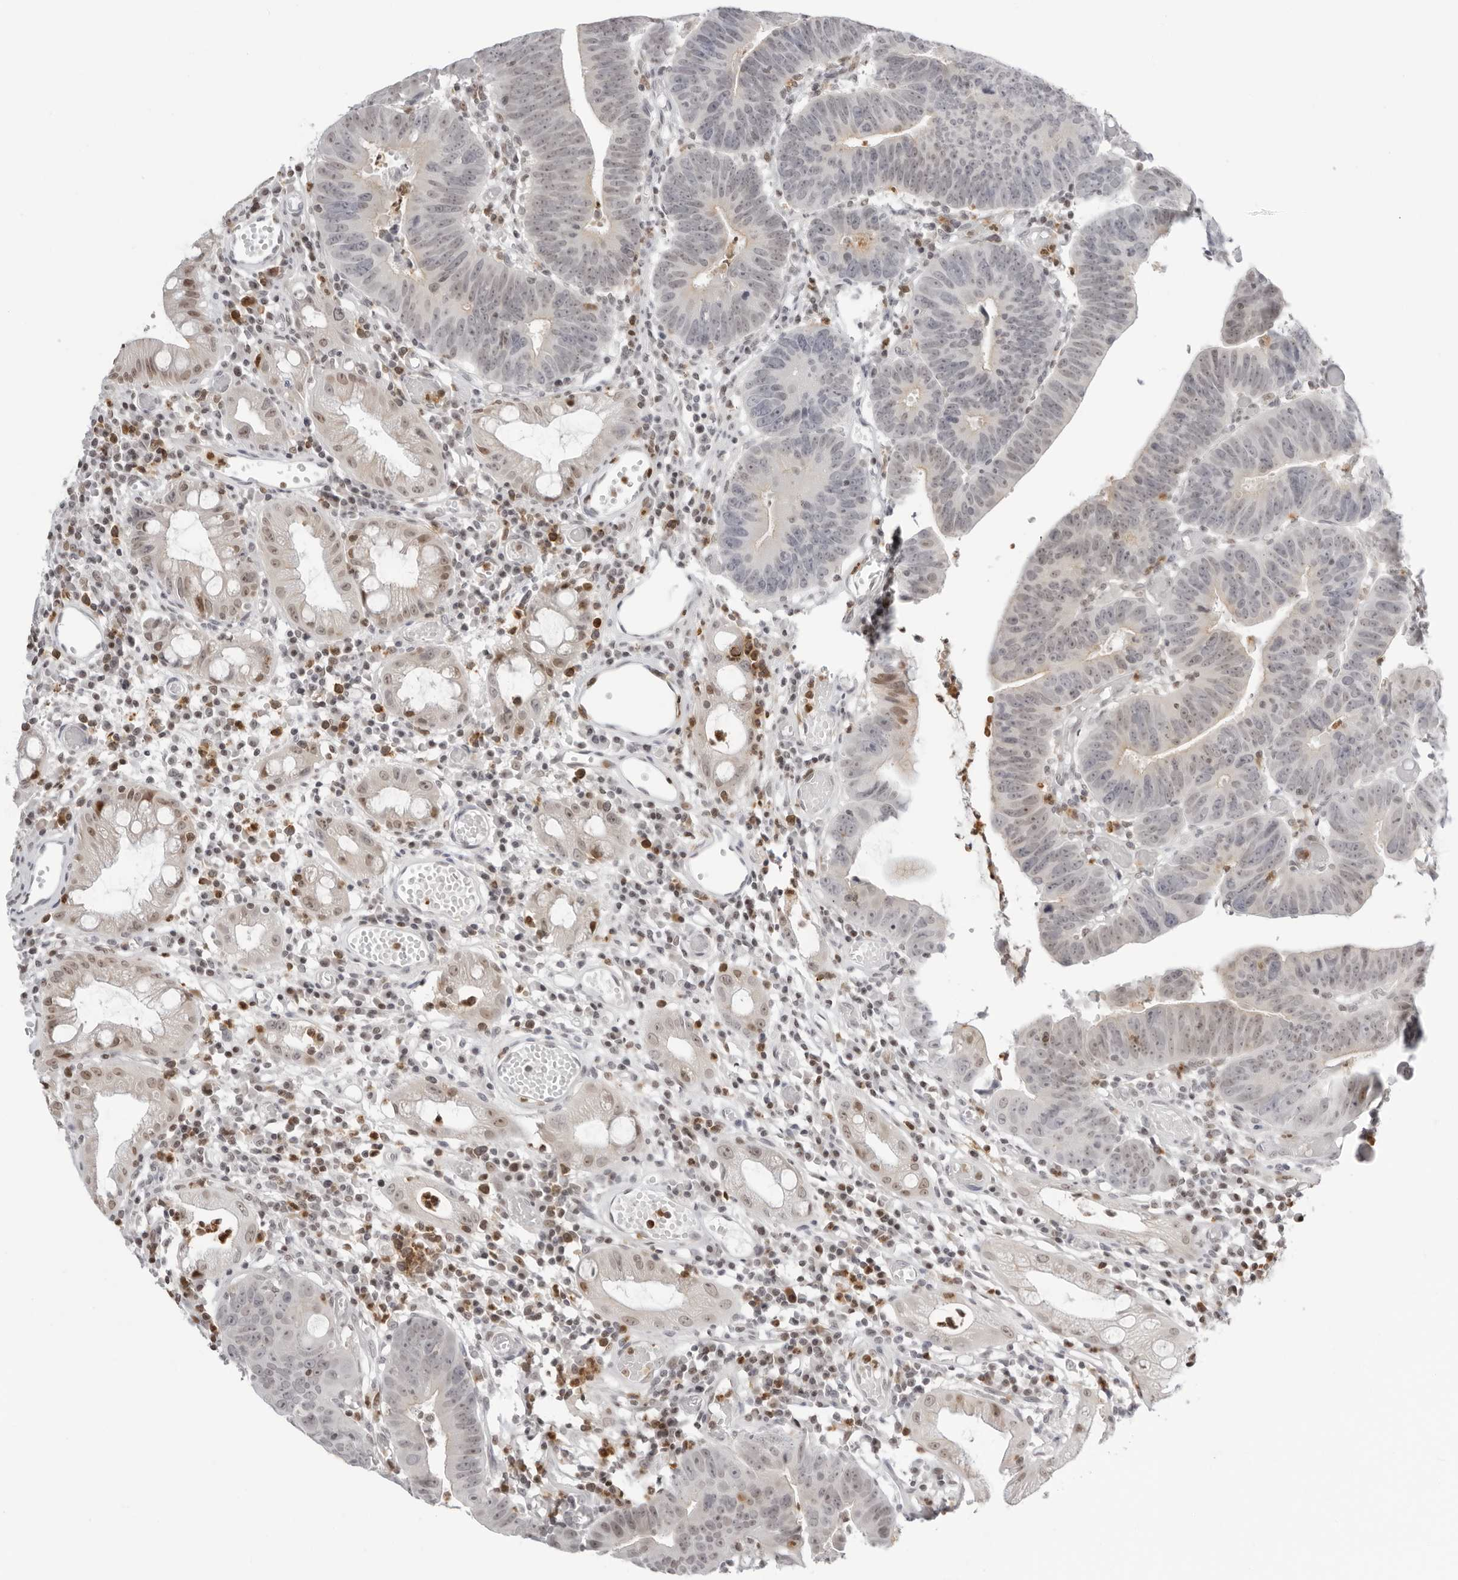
{"staining": {"intensity": "weak", "quantity": "25%-75%", "location": "nuclear"}, "tissue": "colorectal cancer", "cell_type": "Tumor cells", "image_type": "cancer", "snomed": [{"axis": "morphology", "description": "Adenocarcinoma, NOS"}, {"axis": "topography", "description": "Rectum"}], "caption": "Colorectal cancer (adenocarcinoma) was stained to show a protein in brown. There is low levels of weak nuclear positivity in about 25%-75% of tumor cells.", "gene": "RNF146", "patient": {"sex": "female", "age": 65}}